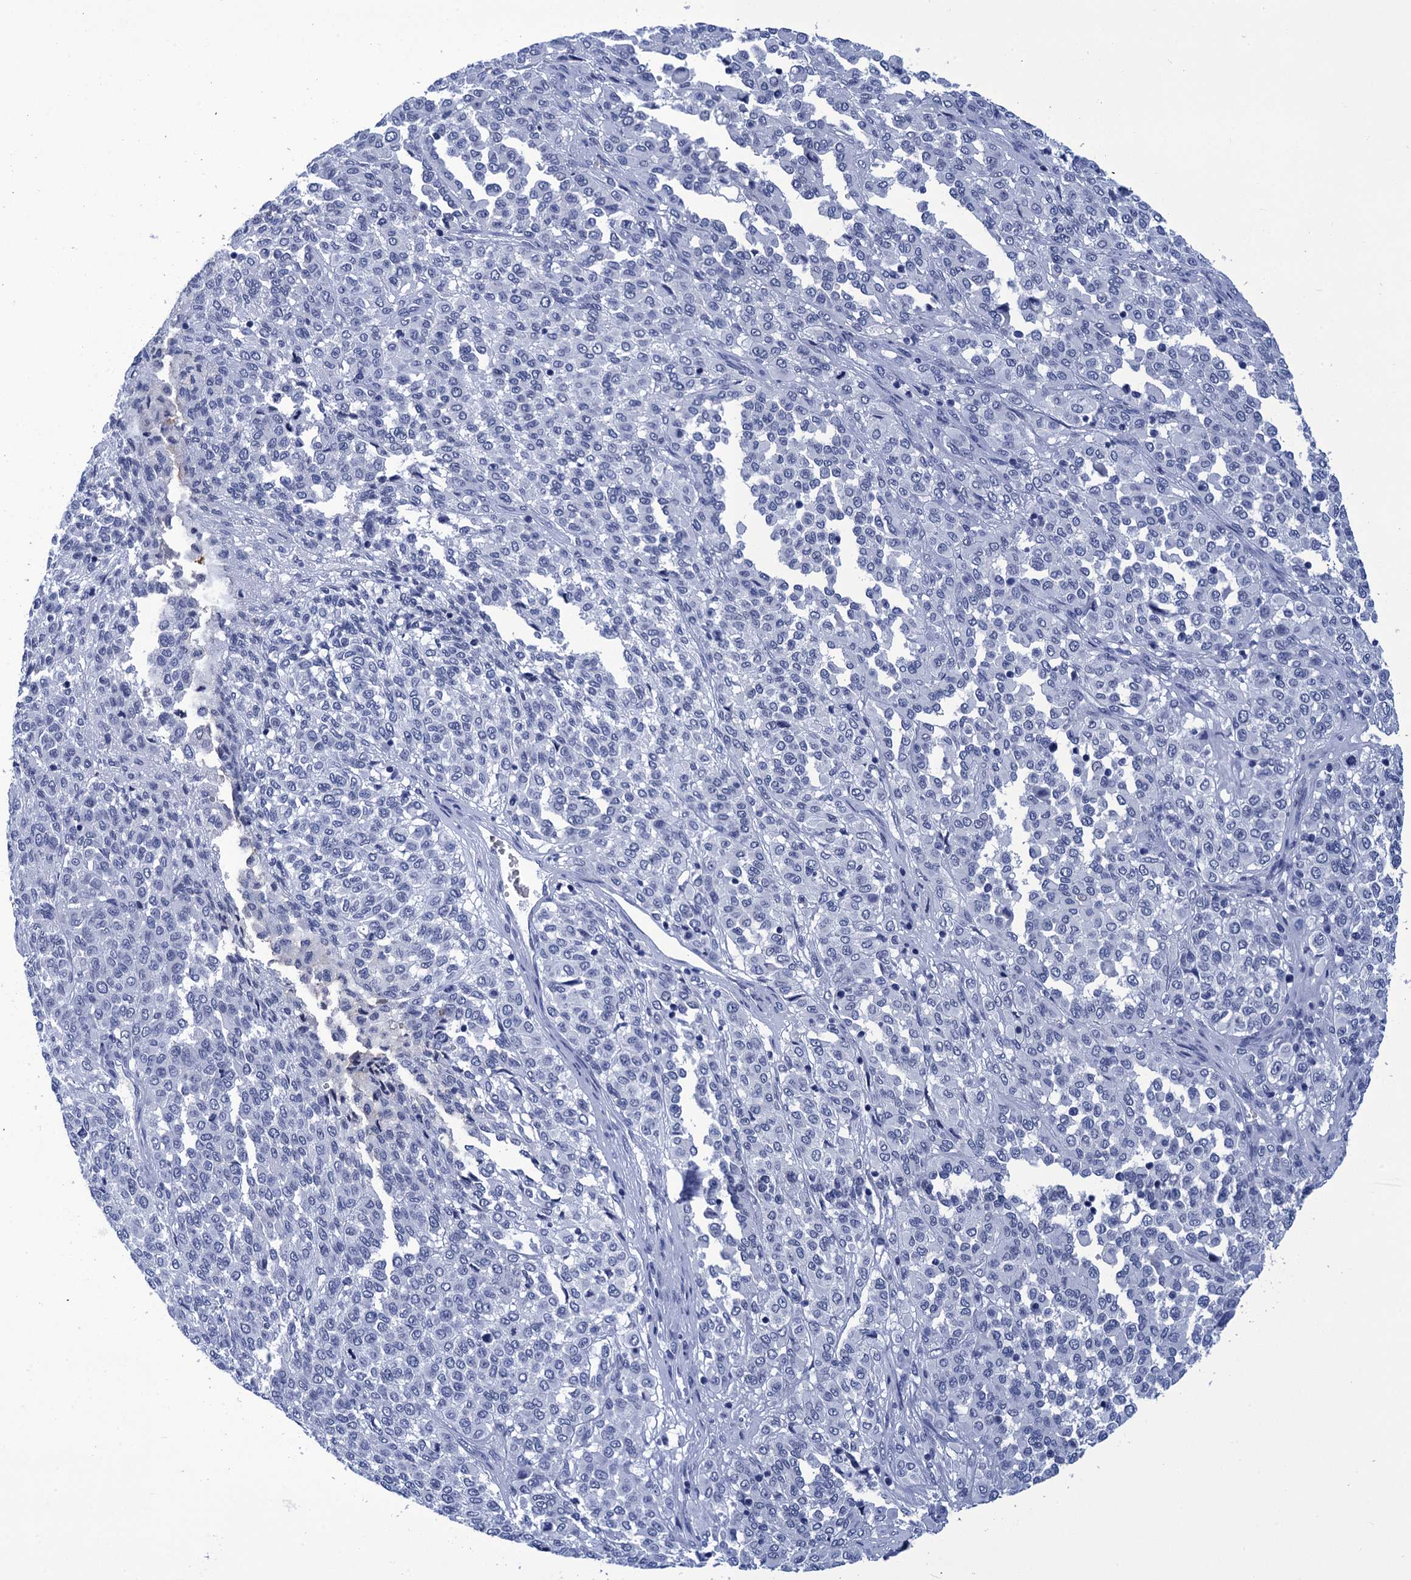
{"staining": {"intensity": "negative", "quantity": "none", "location": "none"}, "tissue": "melanoma", "cell_type": "Tumor cells", "image_type": "cancer", "snomed": [{"axis": "morphology", "description": "Malignant melanoma, Metastatic site"}, {"axis": "topography", "description": "Pancreas"}], "caption": "A high-resolution image shows immunohistochemistry staining of melanoma, which displays no significant staining in tumor cells. (Stains: DAB (3,3'-diaminobenzidine) IHC with hematoxylin counter stain, Microscopy: brightfield microscopy at high magnification).", "gene": "METTL25", "patient": {"sex": "female", "age": 30}}